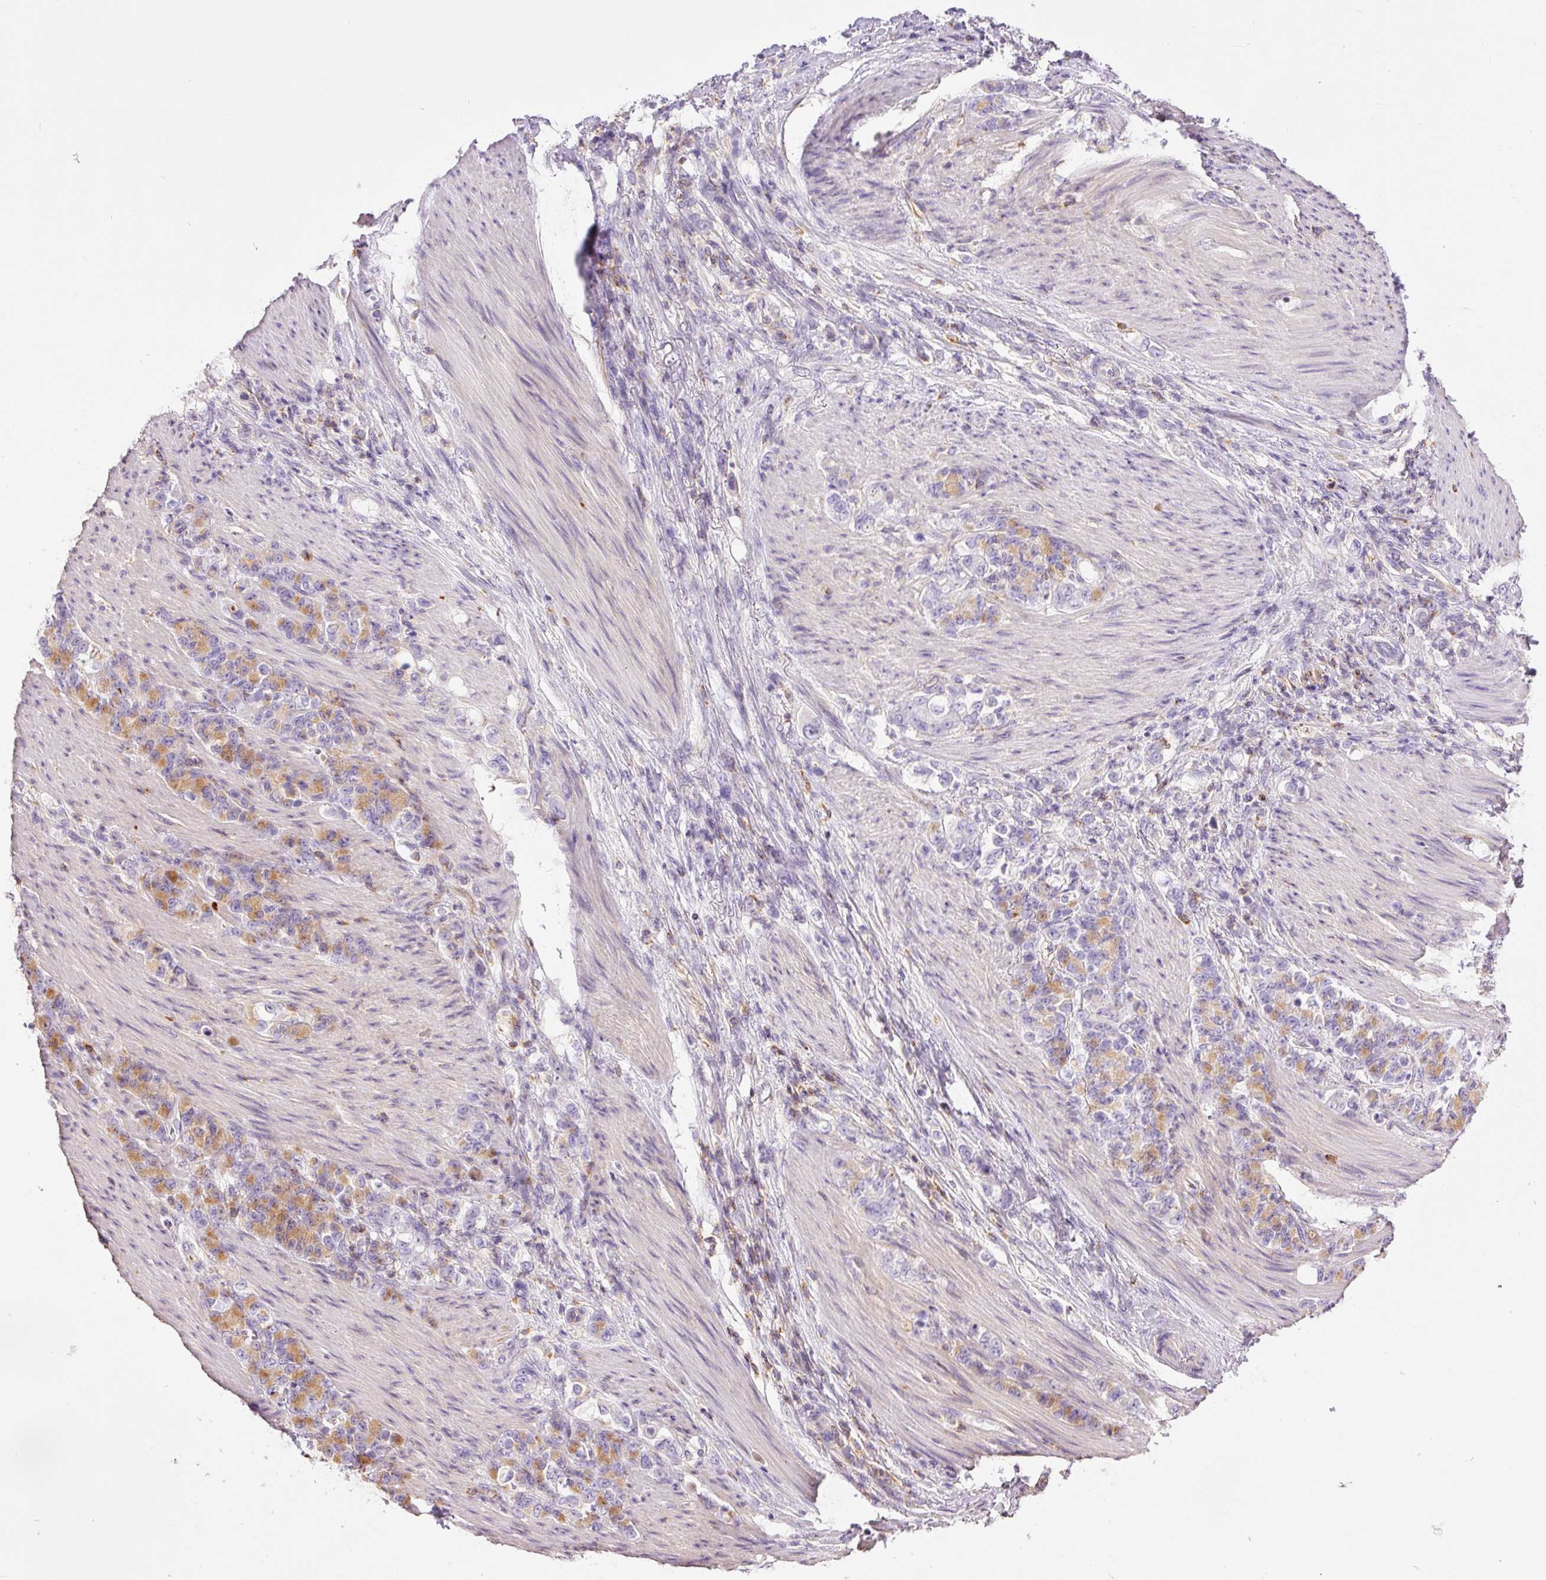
{"staining": {"intensity": "moderate", "quantity": "25%-75%", "location": "cytoplasmic/membranous"}, "tissue": "stomach cancer", "cell_type": "Tumor cells", "image_type": "cancer", "snomed": [{"axis": "morphology", "description": "Adenocarcinoma, NOS"}, {"axis": "topography", "description": "Stomach"}], "caption": "Protein expression analysis of human adenocarcinoma (stomach) reveals moderate cytoplasmic/membranous expression in approximately 25%-75% of tumor cells.", "gene": "DOK6", "patient": {"sex": "female", "age": 79}}